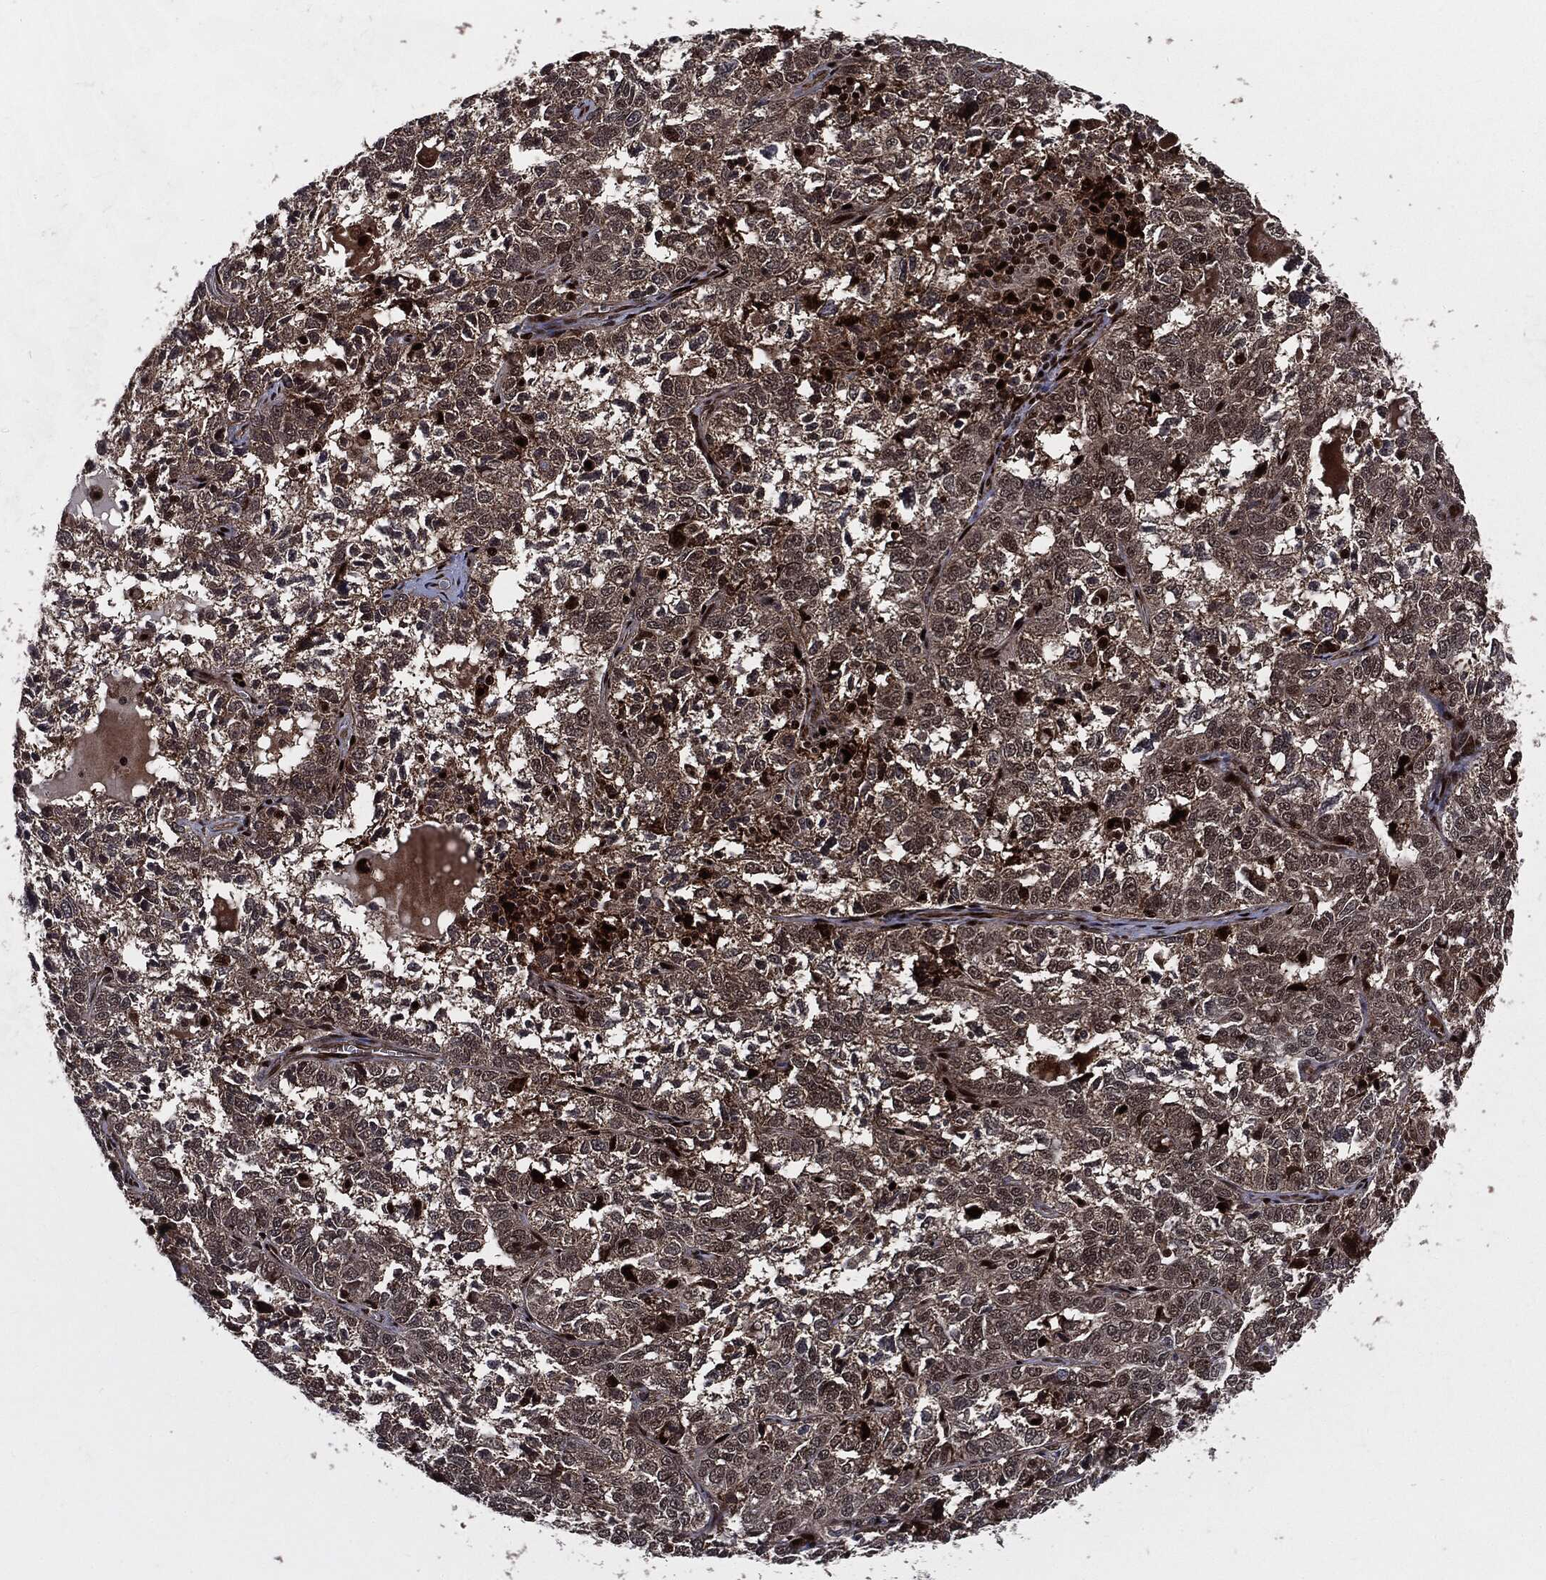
{"staining": {"intensity": "weak", "quantity": "<25%", "location": "cytoplasmic/membranous,nuclear"}, "tissue": "ovarian cancer", "cell_type": "Tumor cells", "image_type": "cancer", "snomed": [{"axis": "morphology", "description": "Cystadenocarcinoma, serous, NOS"}, {"axis": "topography", "description": "Ovary"}], "caption": "Immunohistochemical staining of ovarian cancer (serous cystadenocarcinoma) displays no significant expression in tumor cells.", "gene": "SMAD4", "patient": {"sex": "female", "age": 71}}